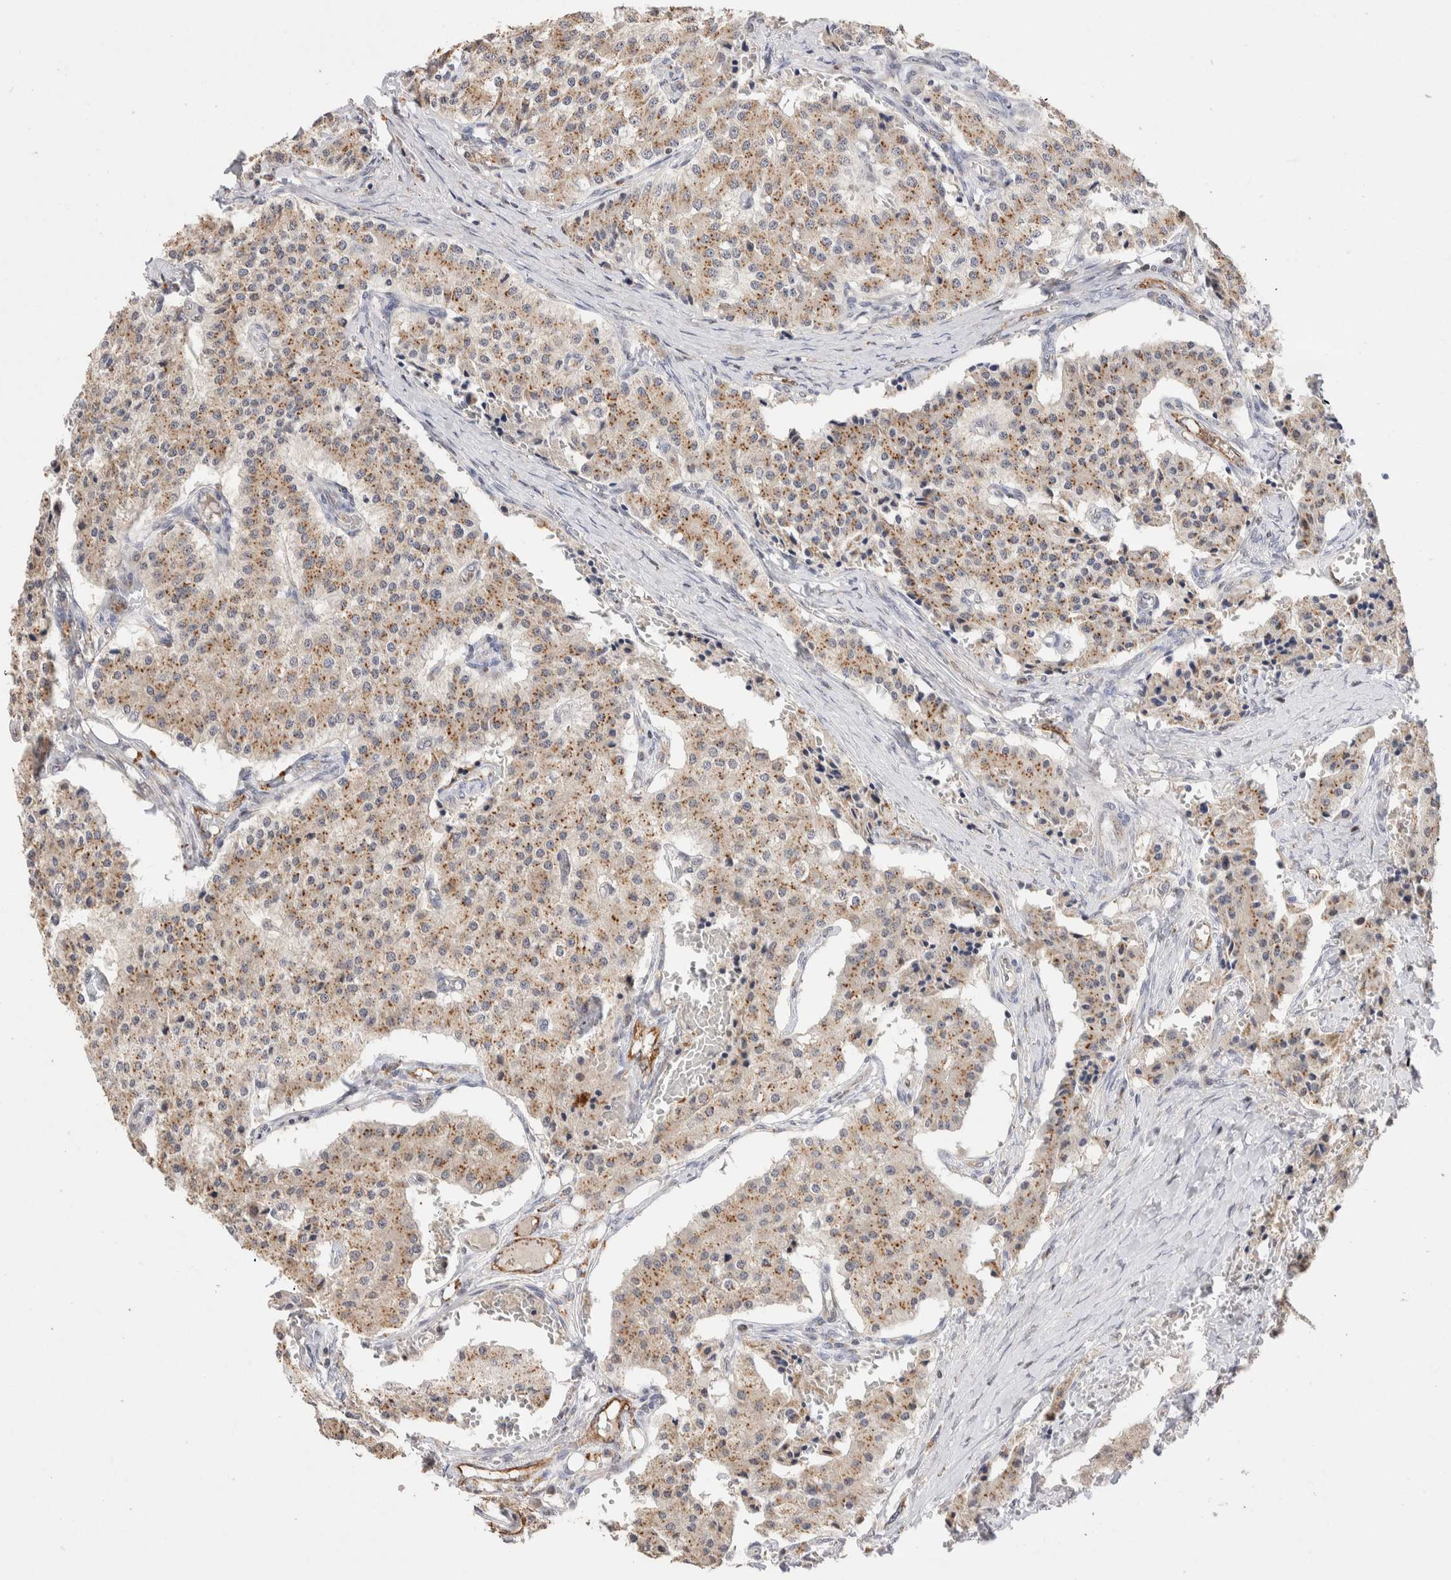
{"staining": {"intensity": "moderate", "quantity": ">75%", "location": "cytoplasmic/membranous"}, "tissue": "carcinoid", "cell_type": "Tumor cells", "image_type": "cancer", "snomed": [{"axis": "morphology", "description": "Carcinoid, malignant, NOS"}, {"axis": "topography", "description": "Colon"}], "caption": "The image exhibits immunohistochemical staining of malignant carcinoid. There is moderate cytoplasmic/membranous expression is present in about >75% of tumor cells. (DAB (3,3'-diaminobenzidine) = brown stain, brightfield microscopy at high magnification).", "gene": "NSMAF", "patient": {"sex": "female", "age": 52}}